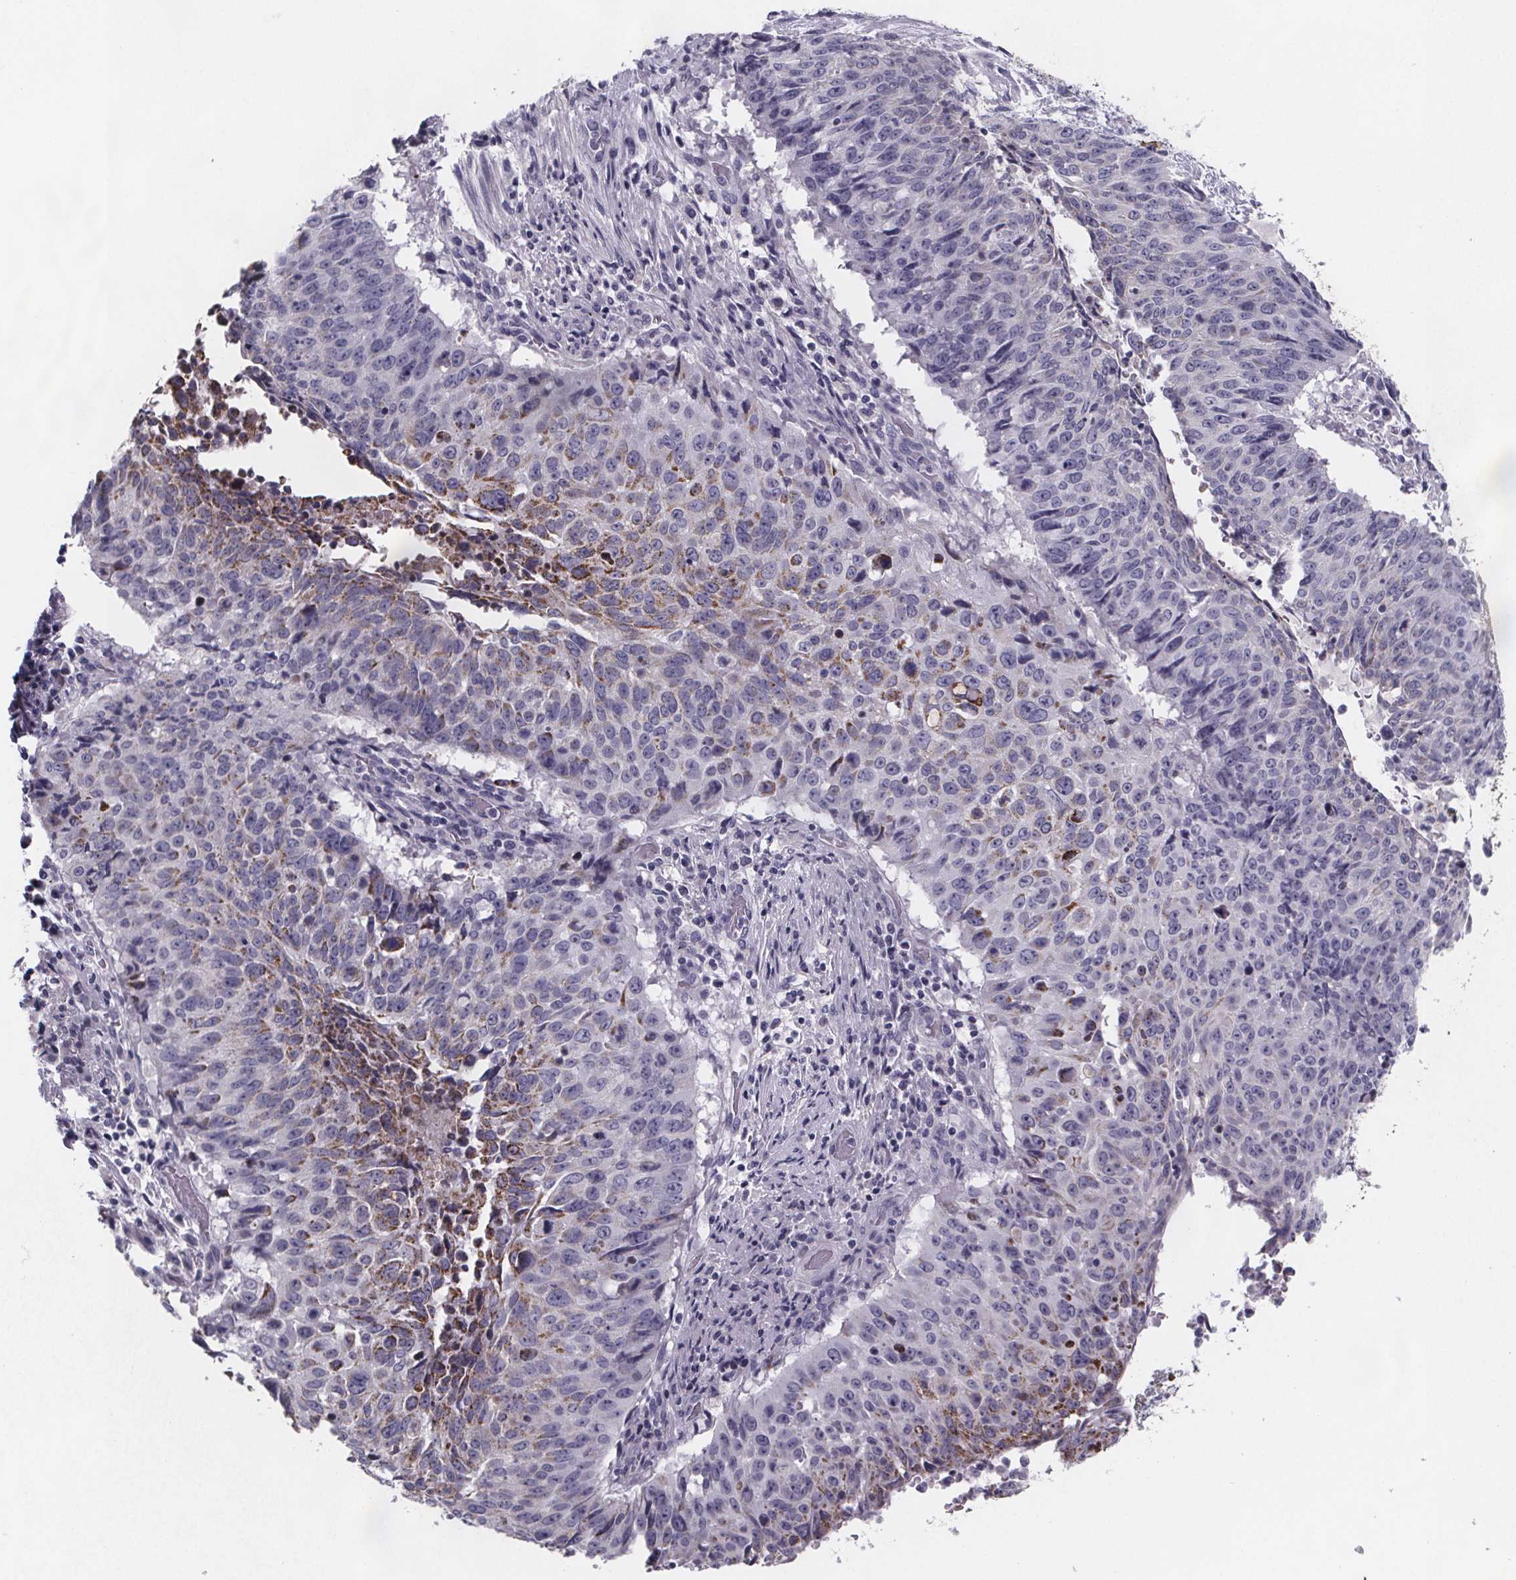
{"staining": {"intensity": "moderate", "quantity": "<25%", "location": "cytoplasmic/membranous"}, "tissue": "lung cancer", "cell_type": "Tumor cells", "image_type": "cancer", "snomed": [{"axis": "morphology", "description": "Normal tissue, NOS"}, {"axis": "morphology", "description": "Squamous cell carcinoma, NOS"}, {"axis": "topography", "description": "Bronchus"}, {"axis": "topography", "description": "Lung"}], "caption": "The micrograph displays staining of lung cancer, revealing moderate cytoplasmic/membranous protein staining (brown color) within tumor cells.", "gene": "PAH", "patient": {"sex": "male", "age": 64}}